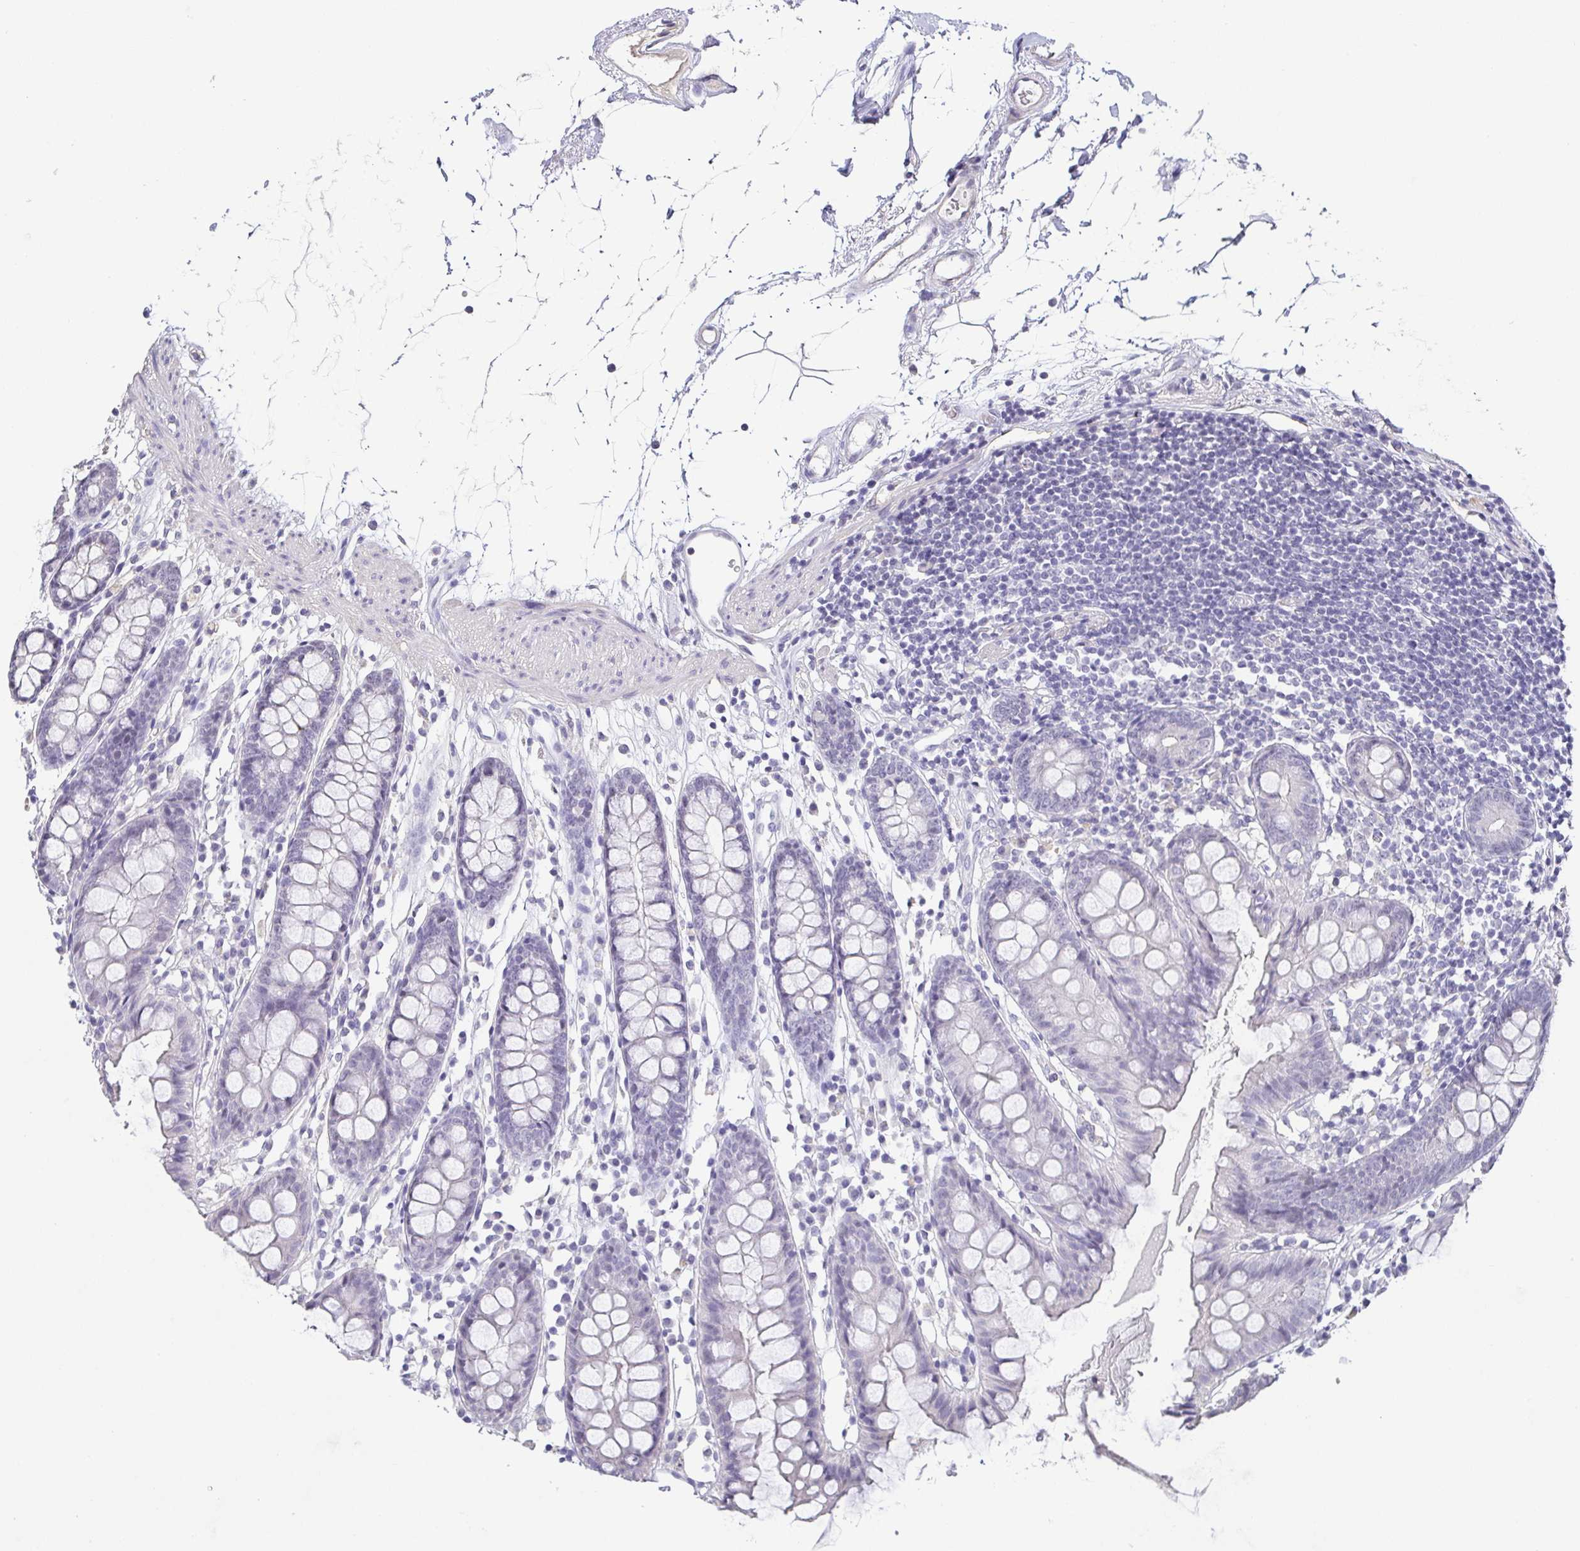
{"staining": {"intensity": "negative", "quantity": "none", "location": "none"}, "tissue": "colon", "cell_type": "Endothelial cells", "image_type": "normal", "snomed": [{"axis": "morphology", "description": "Normal tissue, NOS"}, {"axis": "topography", "description": "Colon"}], "caption": "Immunohistochemical staining of unremarkable colon exhibits no significant staining in endothelial cells. Nuclei are stained in blue.", "gene": "NEFH", "patient": {"sex": "female", "age": 84}}